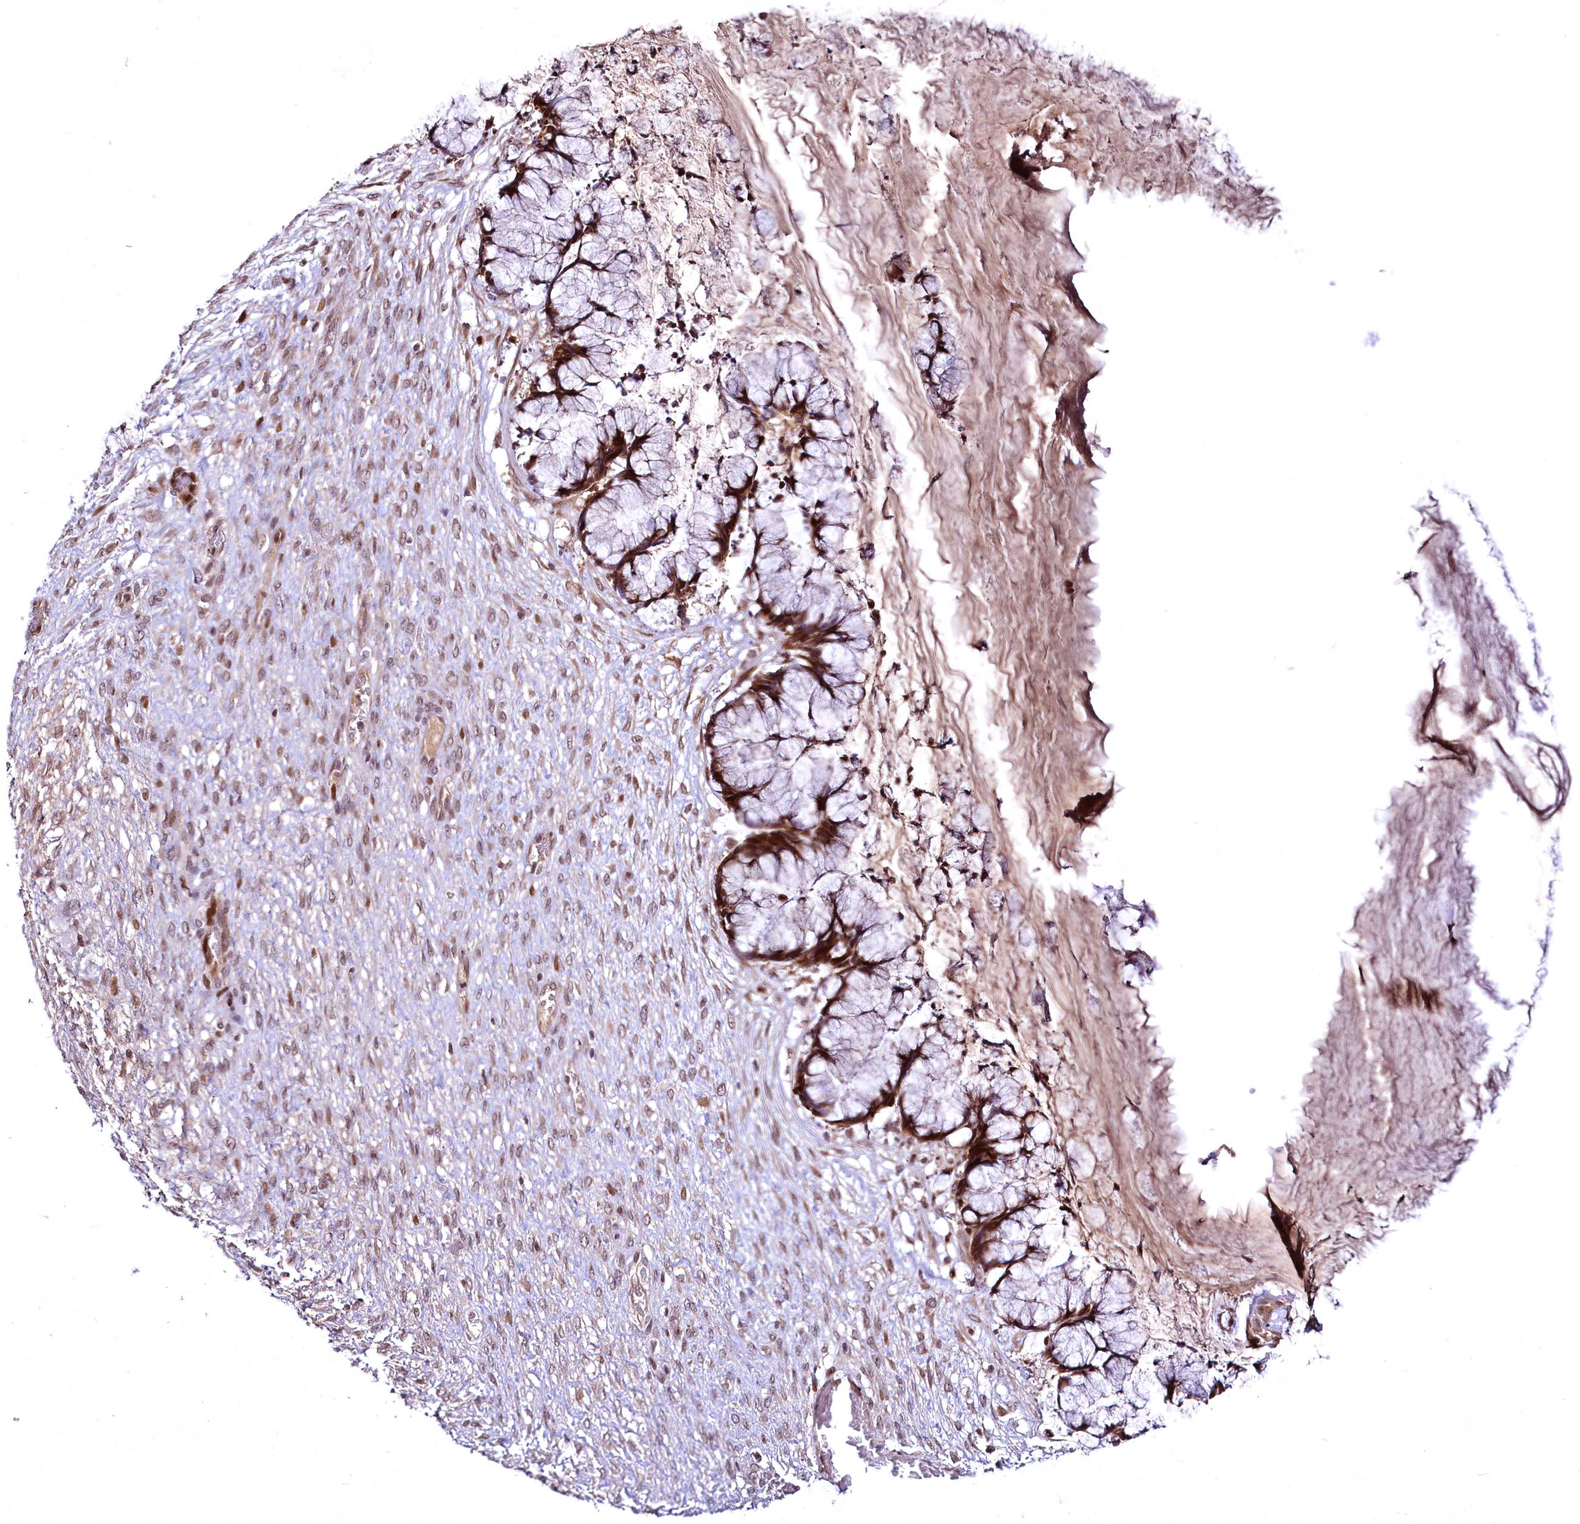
{"staining": {"intensity": "strong", "quantity": ">75%", "location": "cytoplasmic/membranous,nuclear"}, "tissue": "ovarian cancer", "cell_type": "Tumor cells", "image_type": "cancer", "snomed": [{"axis": "morphology", "description": "Cystadenocarcinoma, mucinous, NOS"}, {"axis": "topography", "description": "Ovary"}], "caption": "DAB (3,3'-diaminobenzidine) immunohistochemical staining of human ovarian cancer (mucinous cystadenocarcinoma) displays strong cytoplasmic/membranous and nuclear protein staining in approximately >75% of tumor cells.", "gene": "N4BP2L1", "patient": {"sex": "female", "age": 42}}